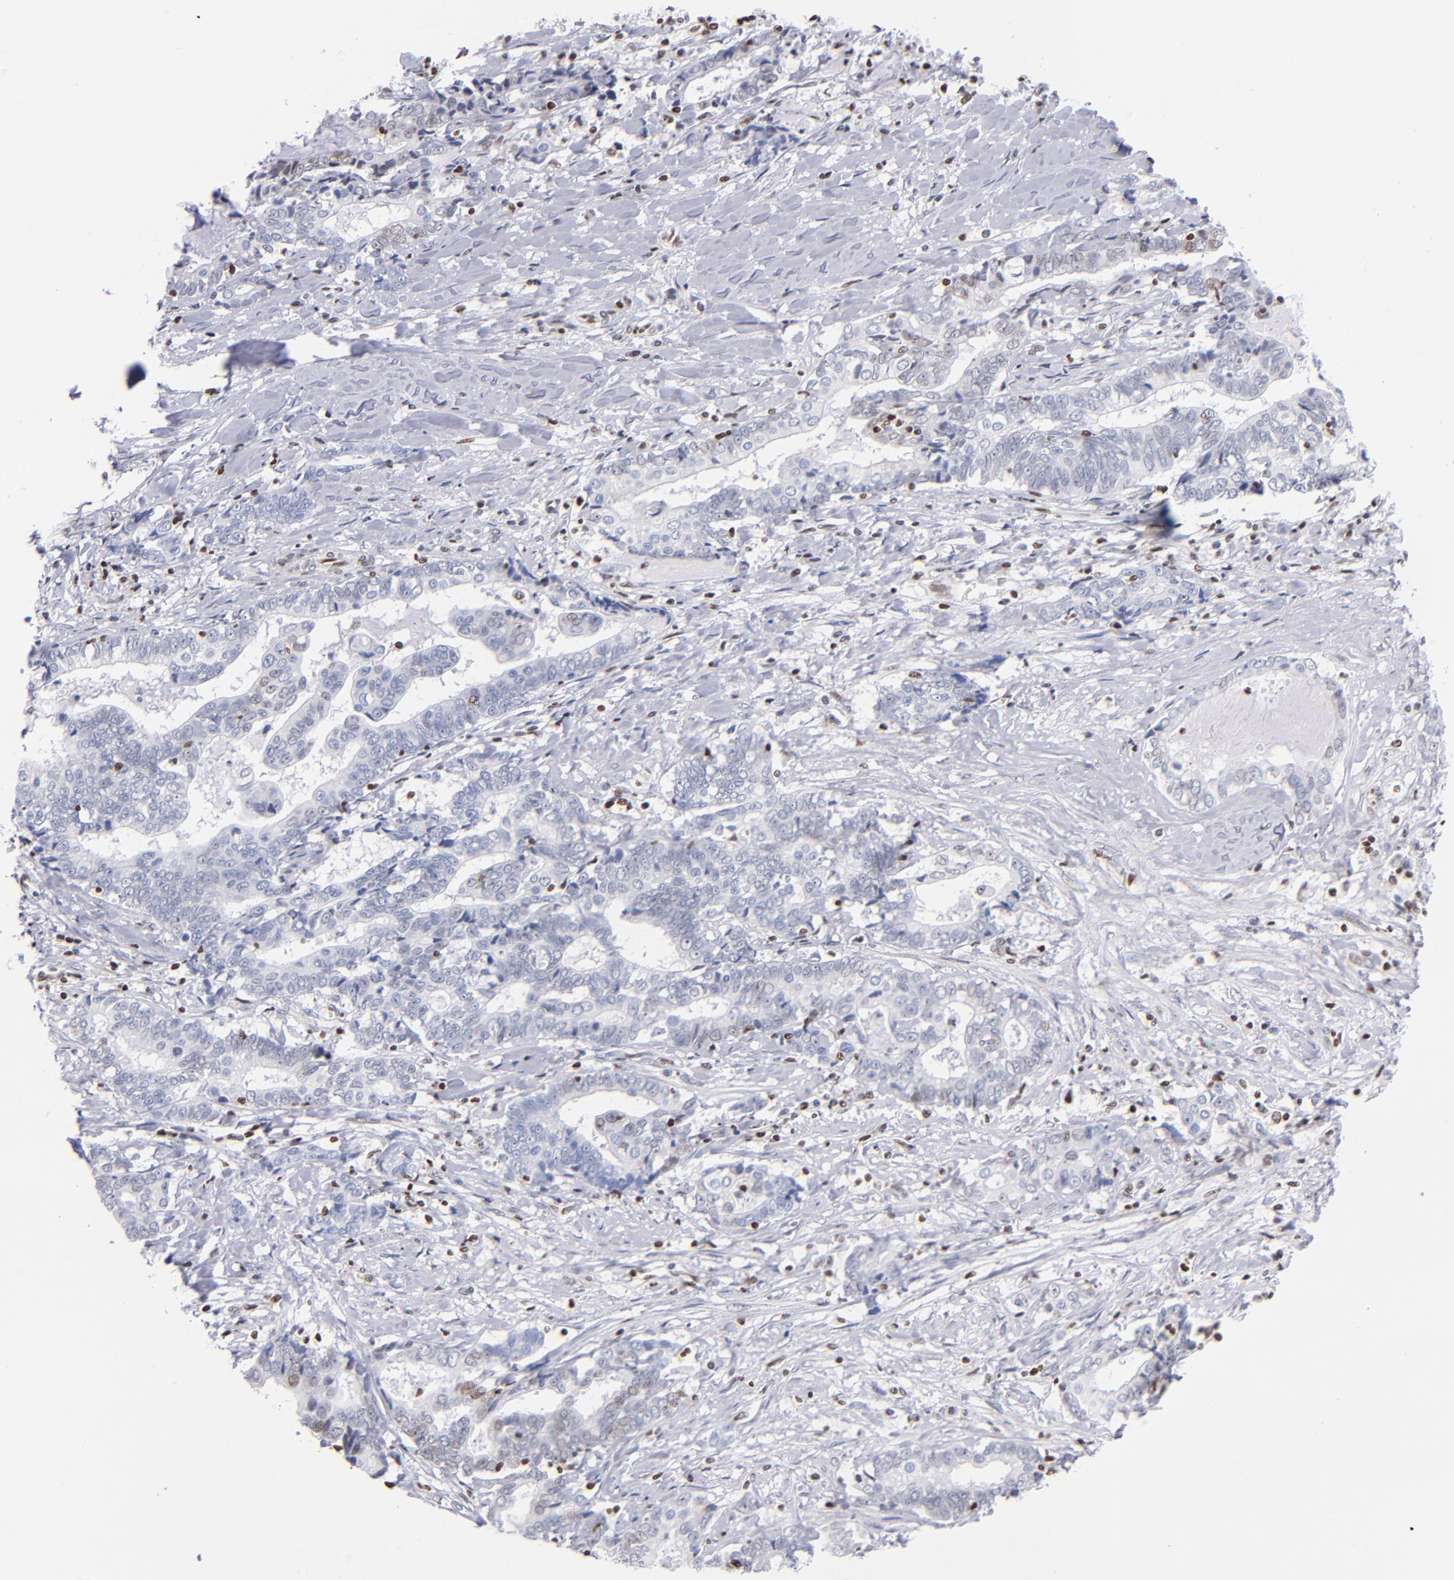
{"staining": {"intensity": "negative", "quantity": "none", "location": "none"}, "tissue": "liver cancer", "cell_type": "Tumor cells", "image_type": "cancer", "snomed": [{"axis": "morphology", "description": "Cholangiocarcinoma"}, {"axis": "topography", "description": "Liver"}], "caption": "The immunohistochemistry histopathology image has no significant positivity in tumor cells of cholangiocarcinoma (liver) tissue. (DAB (3,3'-diaminobenzidine) immunohistochemistry (IHC), high magnification).", "gene": "IFI16", "patient": {"sex": "male", "age": 57}}